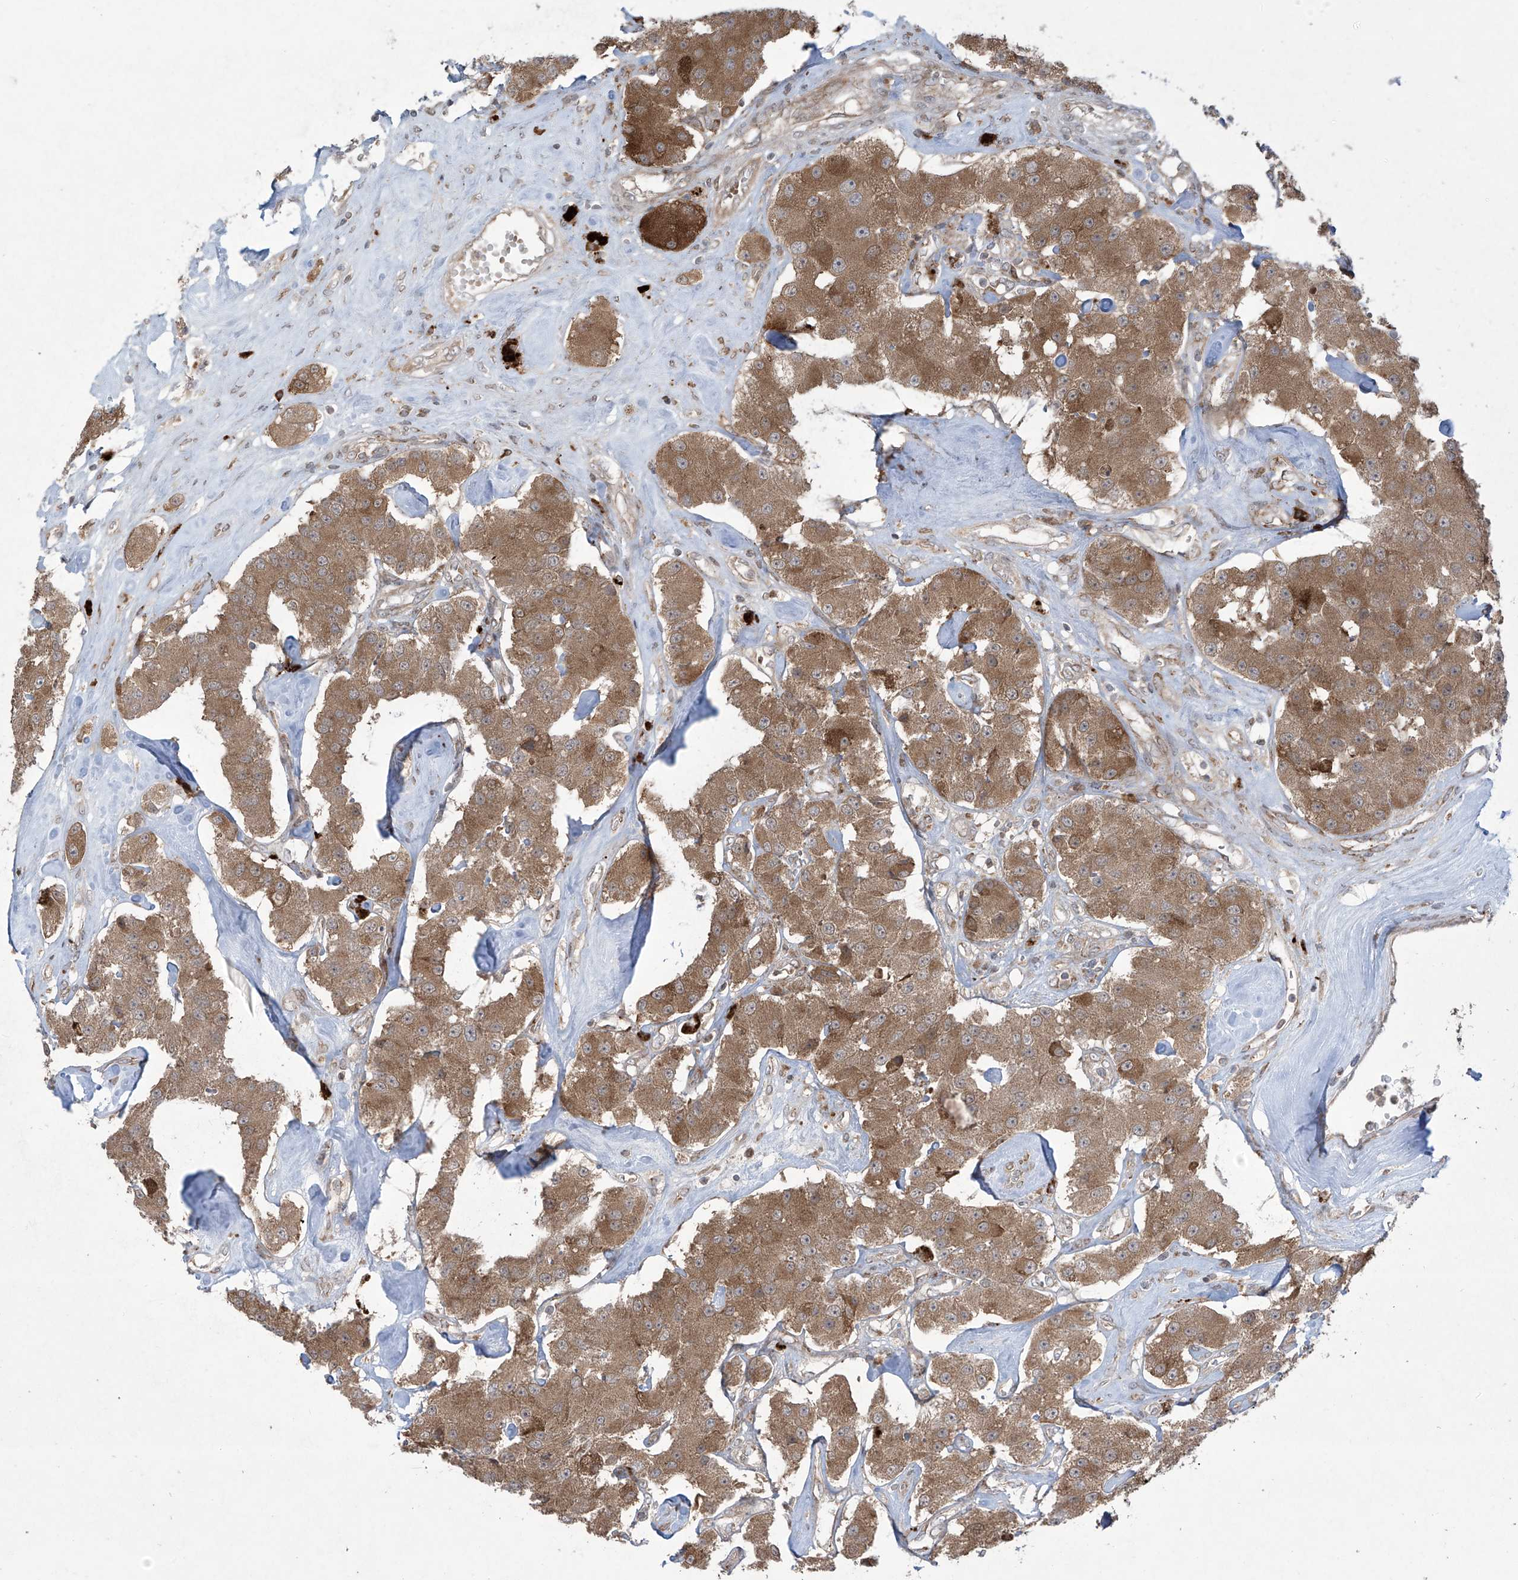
{"staining": {"intensity": "moderate", "quantity": ">75%", "location": "cytoplasmic/membranous"}, "tissue": "carcinoid", "cell_type": "Tumor cells", "image_type": "cancer", "snomed": [{"axis": "morphology", "description": "Carcinoid, malignant, NOS"}, {"axis": "topography", "description": "Pancreas"}], "caption": "A histopathology image showing moderate cytoplasmic/membranous expression in approximately >75% of tumor cells in carcinoid, as visualized by brown immunohistochemical staining.", "gene": "PPAT", "patient": {"sex": "male", "age": 41}}